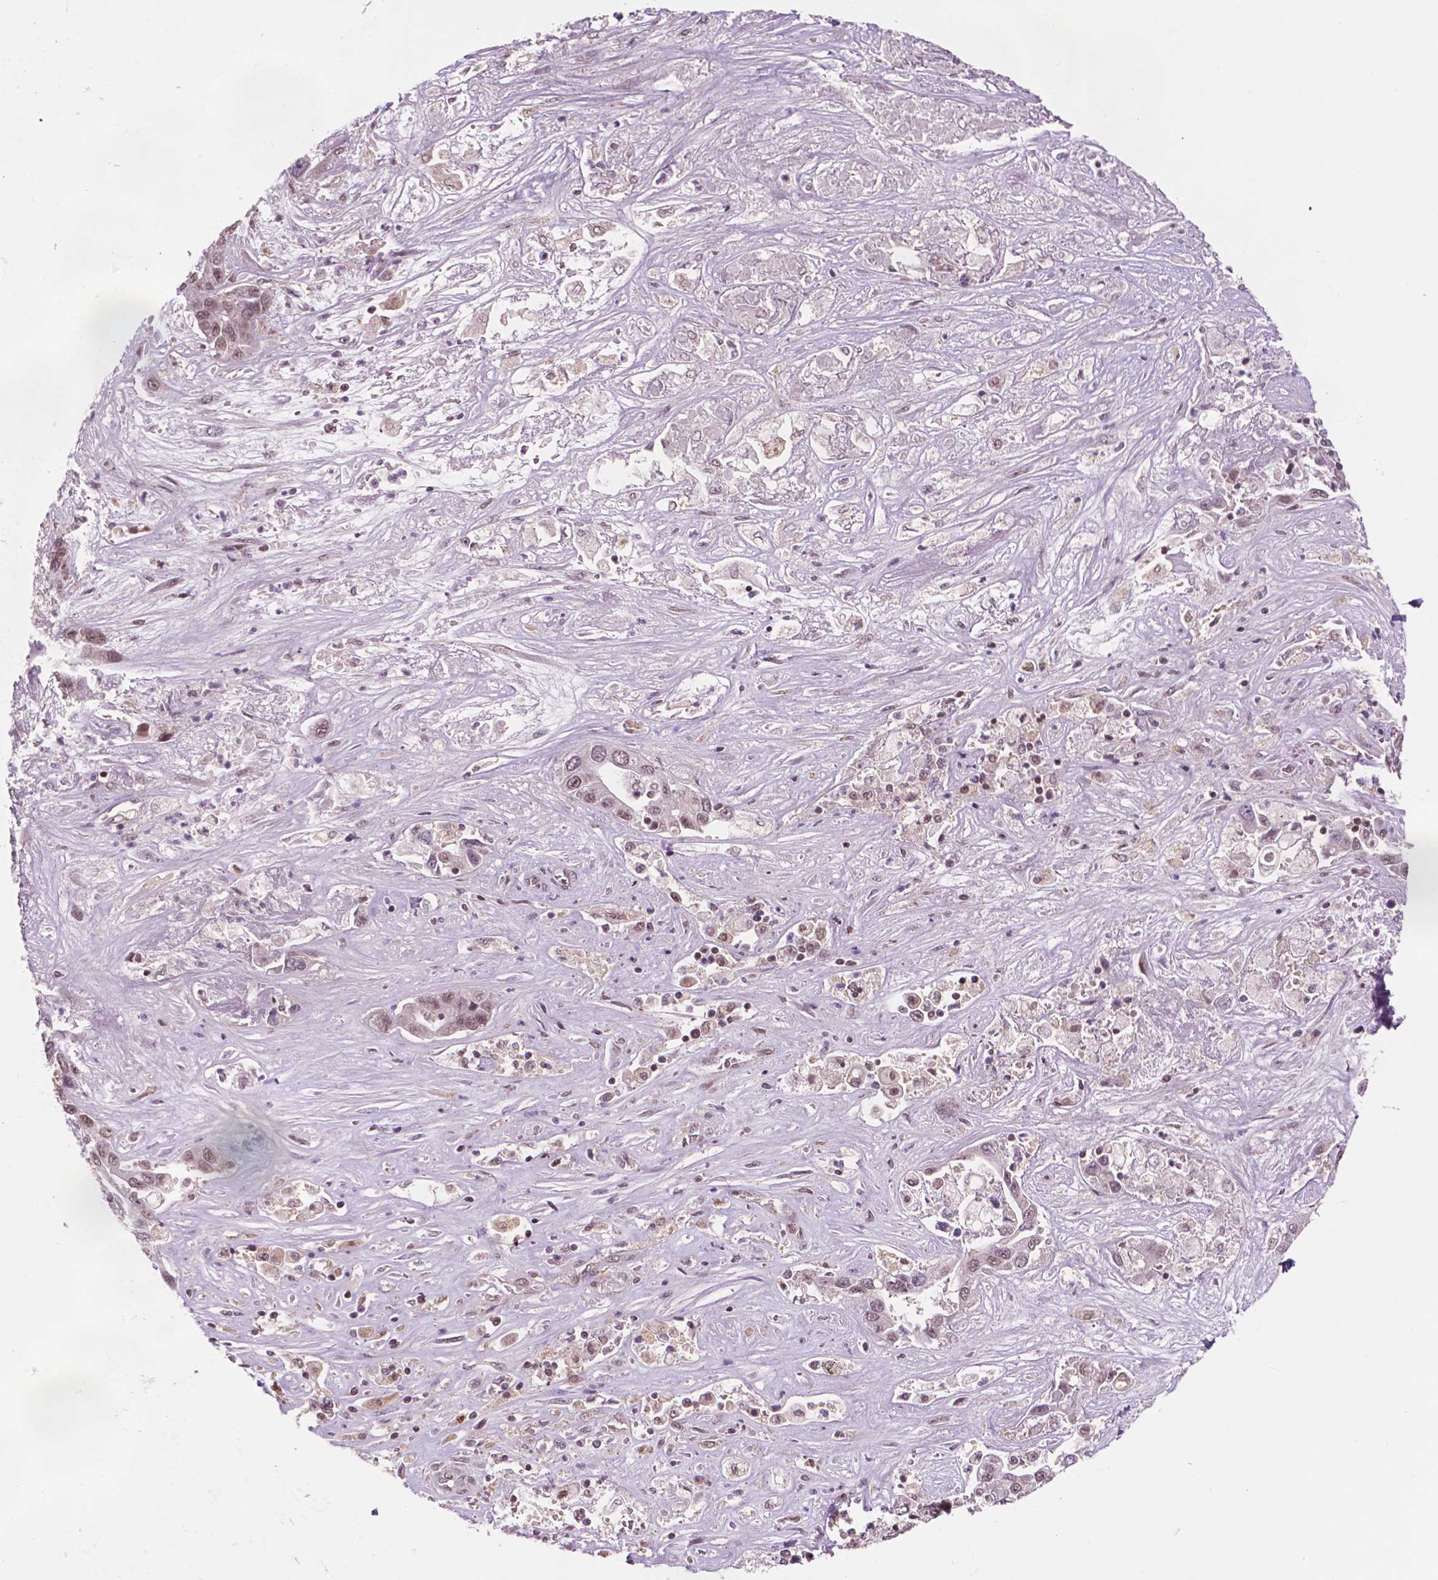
{"staining": {"intensity": "moderate", "quantity": "25%-75%", "location": "nuclear"}, "tissue": "liver cancer", "cell_type": "Tumor cells", "image_type": "cancer", "snomed": [{"axis": "morphology", "description": "Cholangiocarcinoma"}, {"axis": "topography", "description": "Liver"}], "caption": "Moderate nuclear staining for a protein is identified in about 25%-75% of tumor cells of liver cancer (cholangiocarcinoma) using immunohistochemistry (IHC).", "gene": "PER2", "patient": {"sex": "female", "age": 52}}